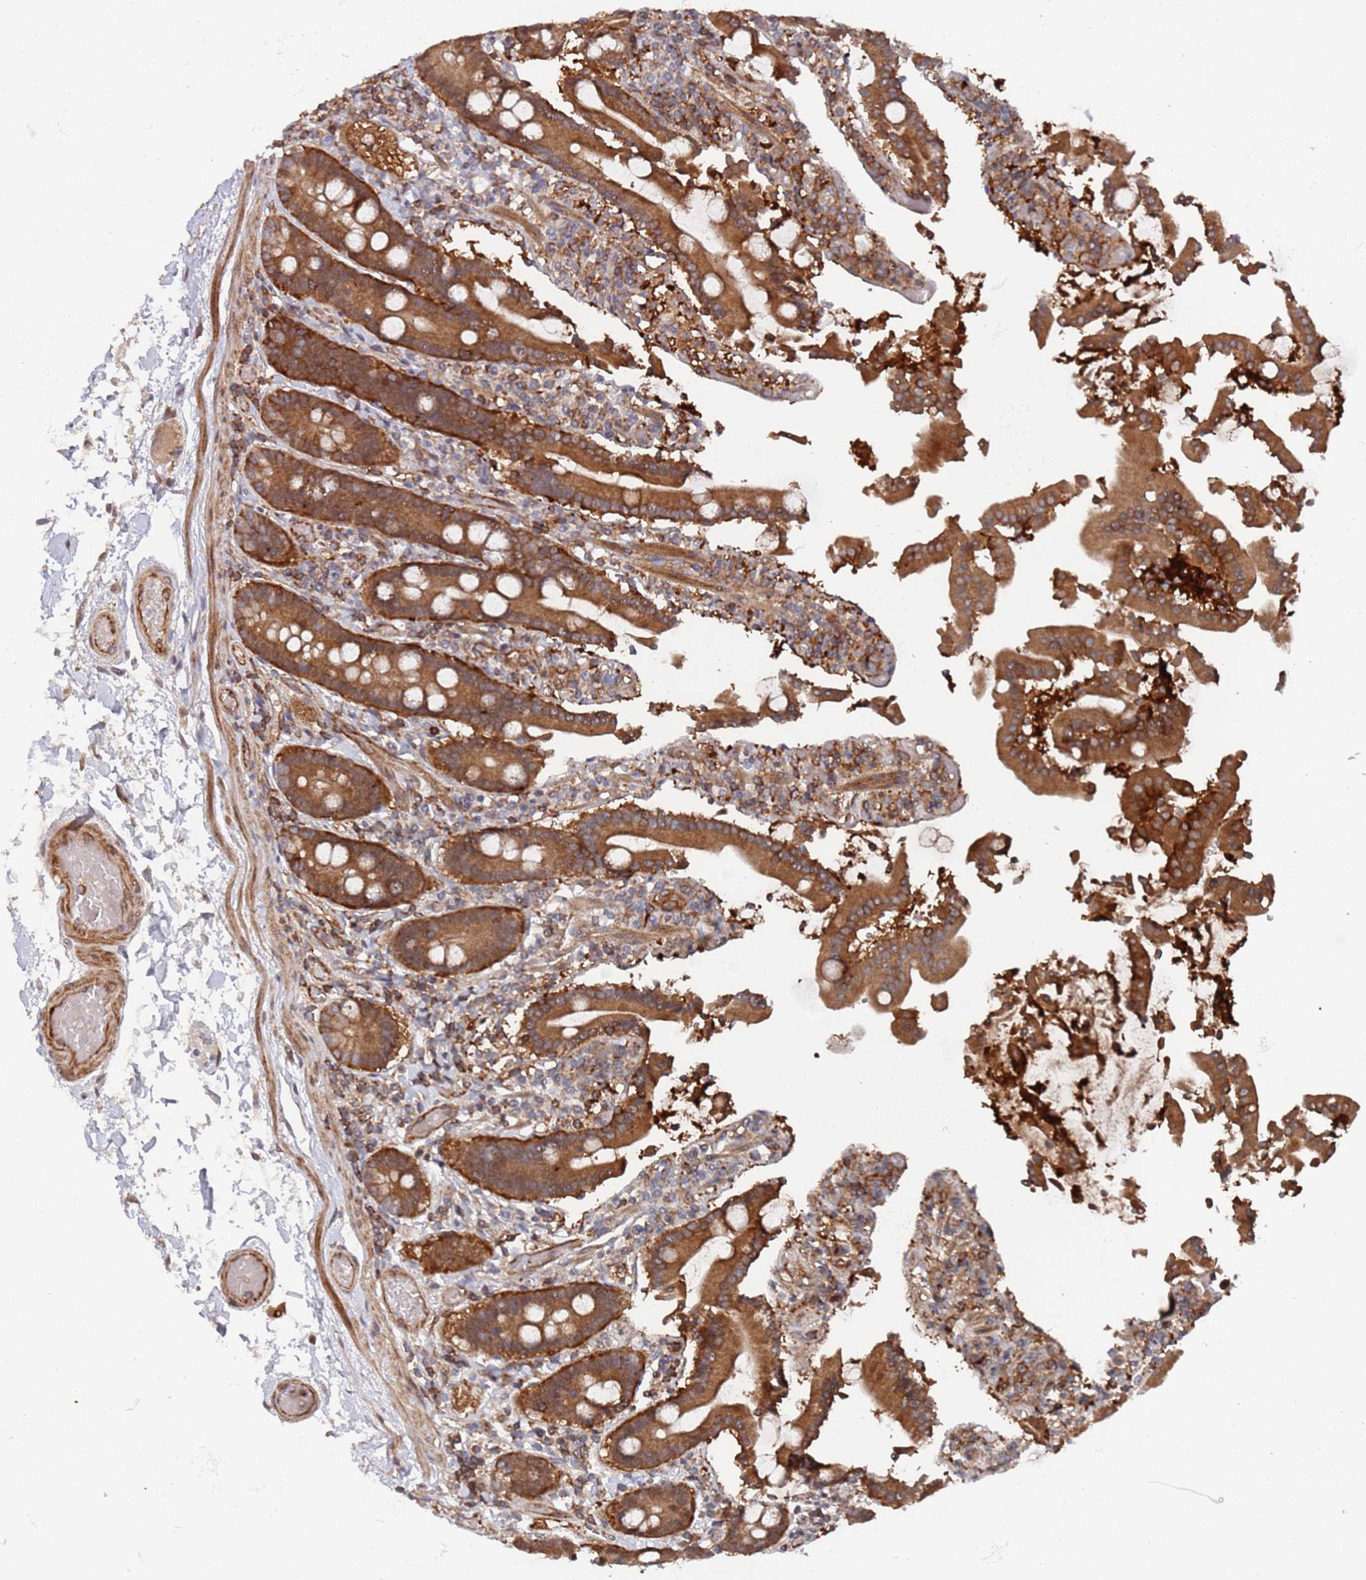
{"staining": {"intensity": "strong", "quantity": ">75%", "location": "cytoplasmic/membranous"}, "tissue": "duodenum", "cell_type": "Glandular cells", "image_type": "normal", "snomed": [{"axis": "morphology", "description": "Normal tissue, NOS"}, {"axis": "topography", "description": "Duodenum"}], "caption": "IHC staining of unremarkable duodenum, which shows high levels of strong cytoplasmic/membranous positivity in about >75% of glandular cells indicating strong cytoplasmic/membranous protein positivity. The staining was performed using DAB (brown) for protein detection and nuclei were counterstained in hematoxylin (blue).", "gene": "DDX60", "patient": {"sex": "male", "age": 55}}